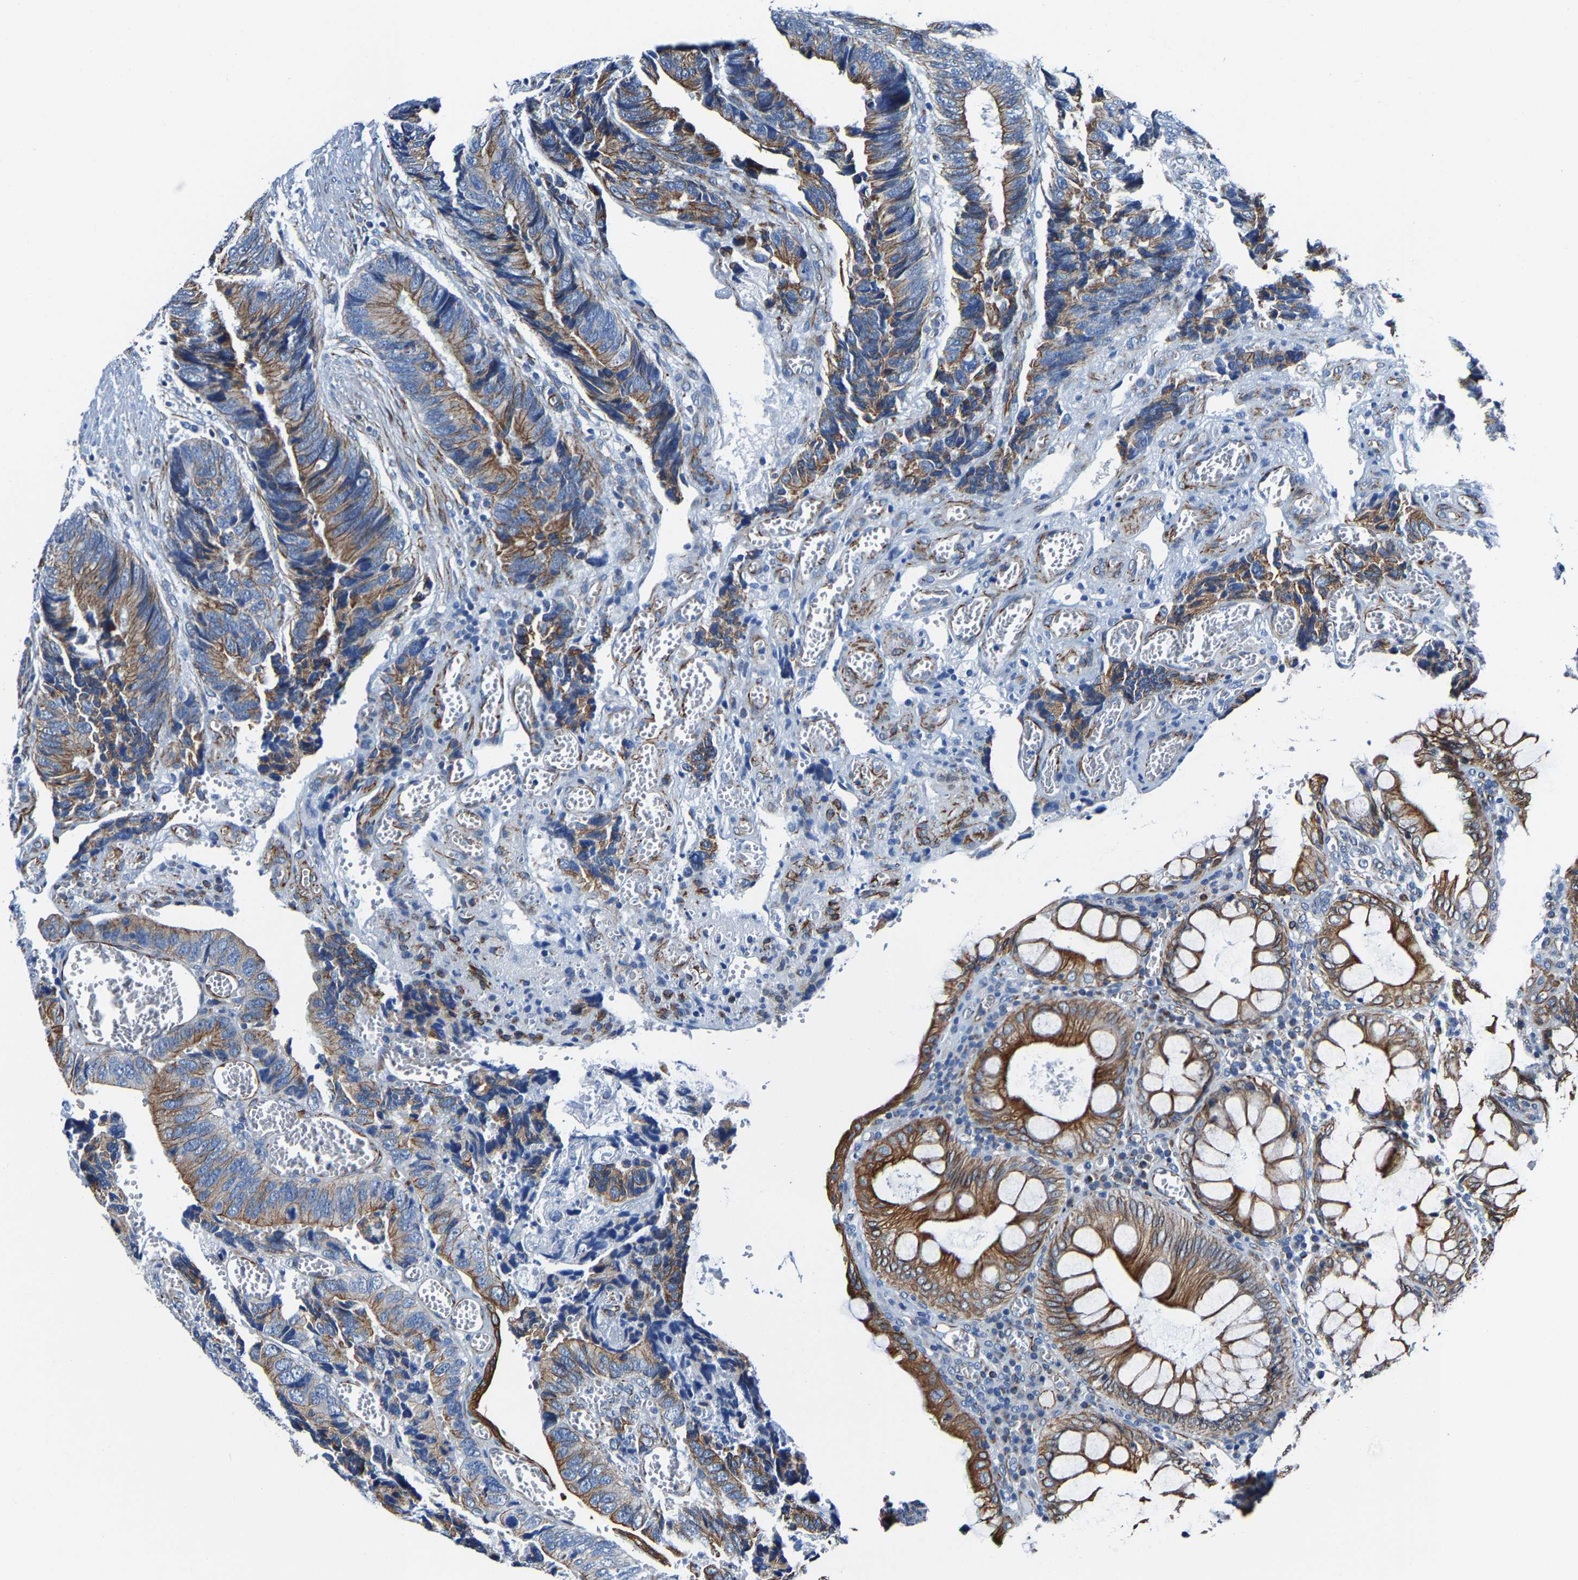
{"staining": {"intensity": "moderate", "quantity": ">75%", "location": "cytoplasmic/membranous"}, "tissue": "colorectal cancer", "cell_type": "Tumor cells", "image_type": "cancer", "snomed": [{"axis": "morphology", "description": "Adenocarcinoma, NOS"}, {"axis": "topography", "description": "Colon"}], "caption": "This photomicrograph demonstrates immunohistochemistry staining of colorectal cancer (adenocarcinoma), with medium moderate cytoplasmic/membranous staining in about >75% of tumor cells.", "gene": "MMEL1", "patient": {"sex": "male", "age": 72}}